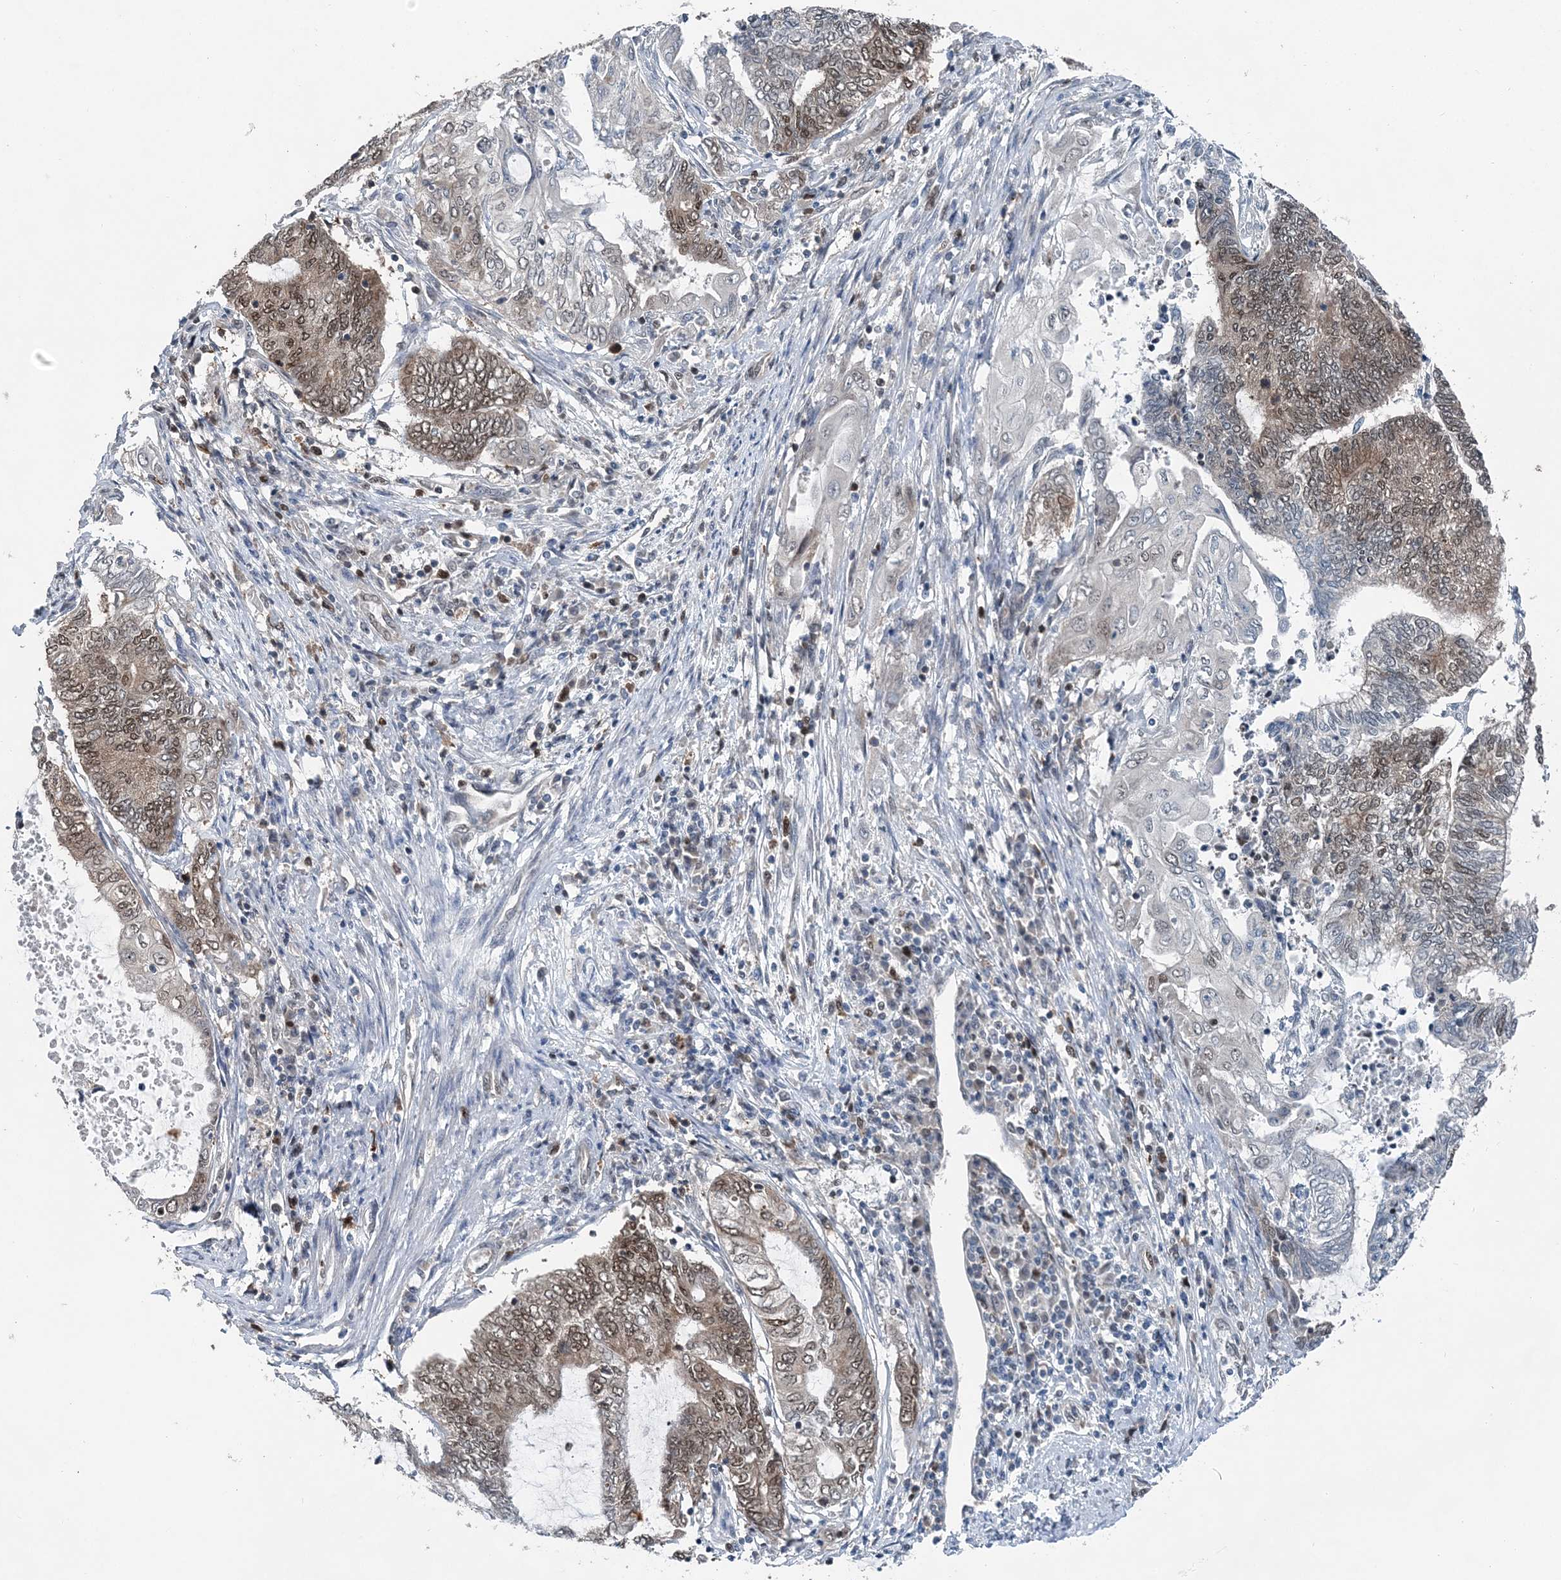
{"staining": {"intensity": "moderate", "quantity": ">75%", "location": "cytoplasmic/membranous,nuclear"}, "tissue": "endometrial cancer", "cell_type": "Tumor cells", "image_type": "cancer", "snomed": [{"axis": "morphology", "description": "Adenocarcinoma, NOS"}, {"axis": "topography", "description": "Uterus"}, {"axis": "topography", "description": "Endometrium"}], "caption": "Tumor cells display medium levels of moderate cytoplasmic/membranous and nuclear expression in approximately >75% of cells in human endometrial cancer (adenocarcinoma). (DAB (3,3'-diaminobenzidine) IHC with brightfield microscopy, high magnification).", "gene": "HAT1", "patient": {"sex": "female", "age": 70}}